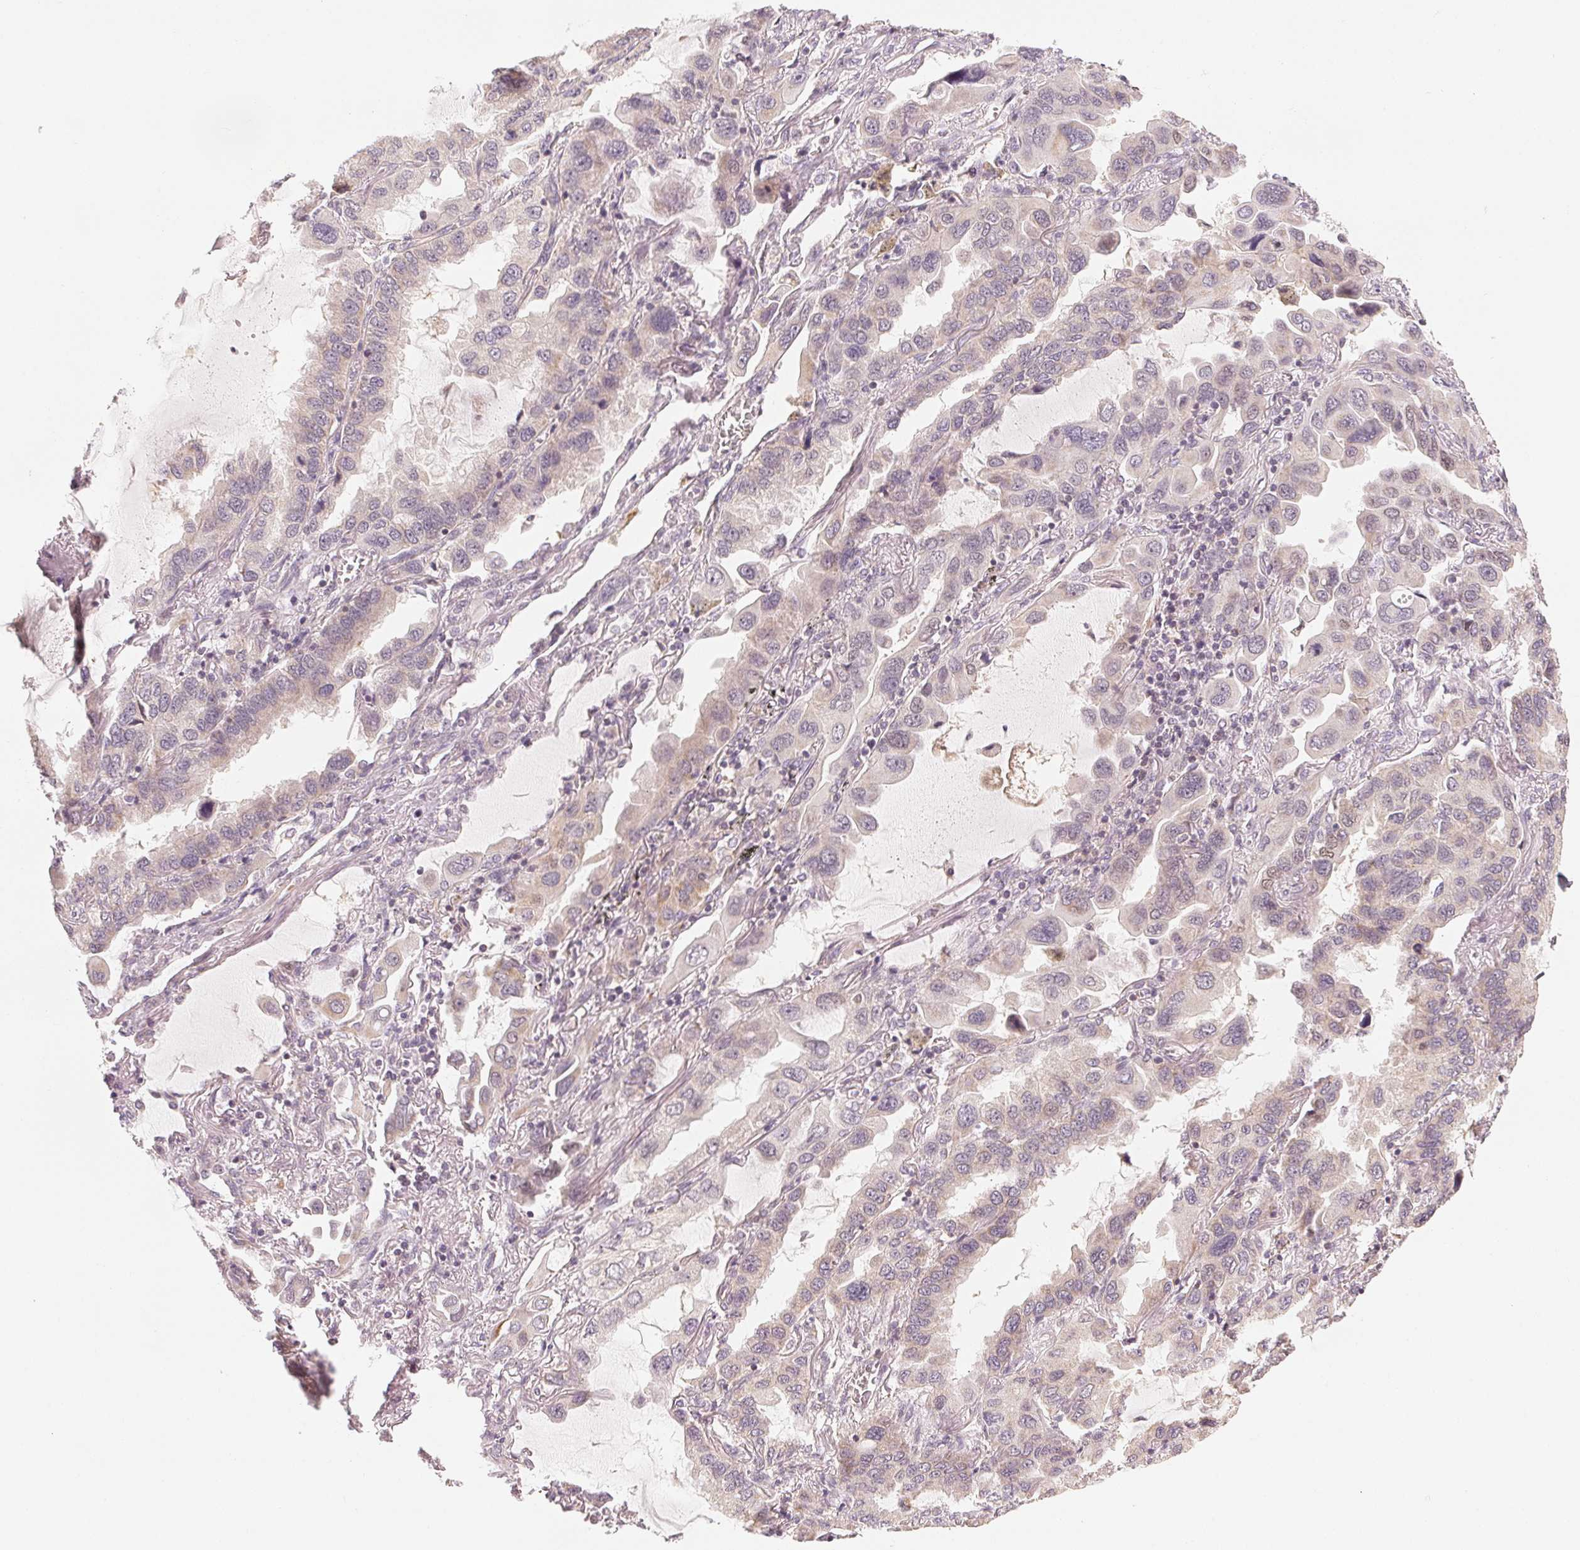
{"staining": {"intensity": "weak", "quantity": "25%-75%", "location": "cytoplasmic/membranous"}, "tissue": "lung cancer", "cell_type": "Tumor cells", "image_type": "cancer", "snomed": [{"axis": "morphology", "description": "Adenocarcinoma, NOS"}, {"axis": "topography", "description": "Lung"}], "caption": "IHC (DAB (3,3'-diaminobenzidine)) staining of human lung cancer (adenocarcinoma) shows weak cytoplasmic/membranous protein staining in about 25%-75% of tumor cells.", "gene": "NCOA4", "patient": {"sex": "male", "age": 64}}